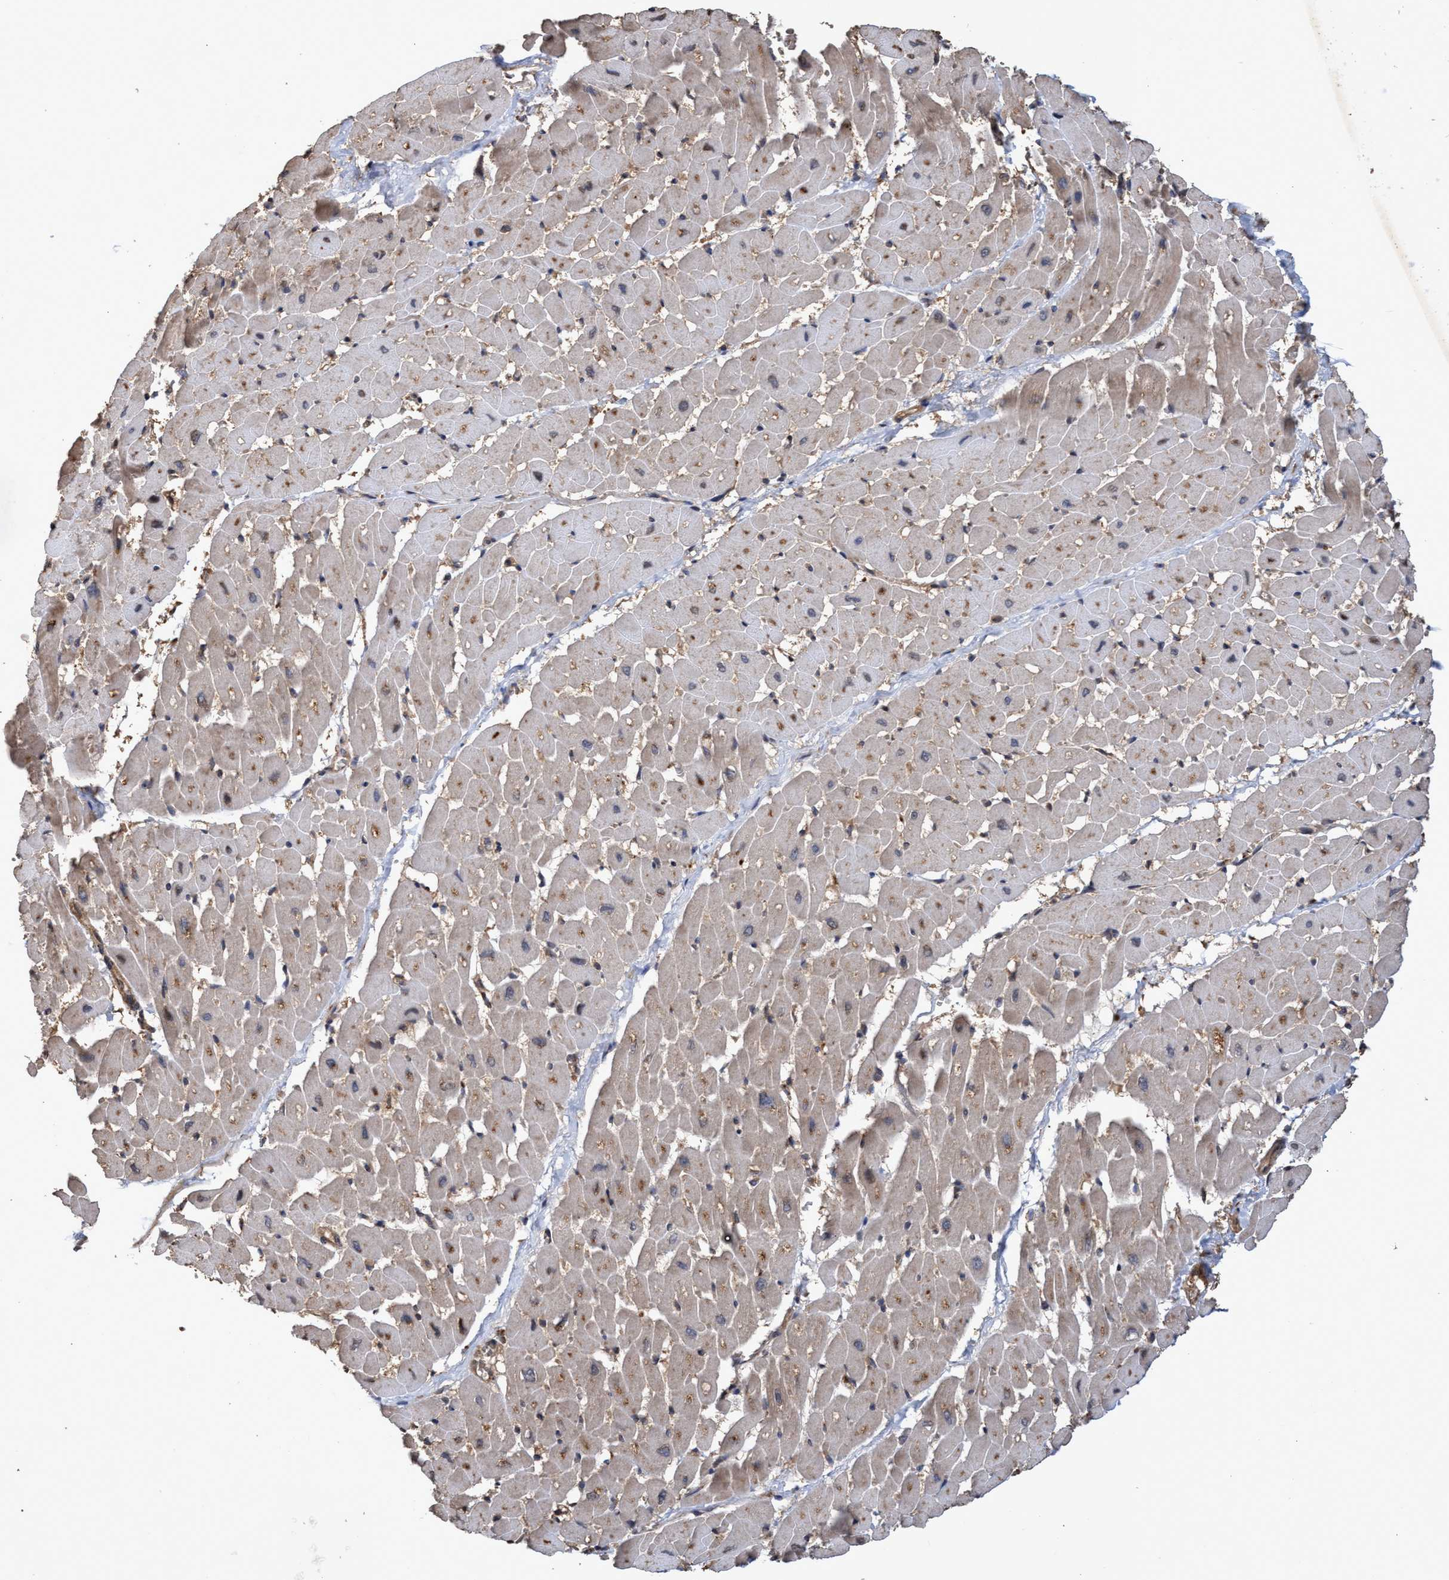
{"staining": {"intensity": "weak", "quantity": ">75%", "location": "cytoplasmic/membranous"}, "tissue": "heart muscle", "cell_type": "Cardiomyocytes", "image_type": "normal", "snomed": [{"axis": "morphology", "description": "Normal tissue, NOS"}, {"axis": "topography", "description": "Heart"}], "caption": "Protein expression analysis of unremarkable human heart muscle reveals weak cytoplasmic/membranous staining in about >75% of cardiomyocytes.", "gene": "CHMP6", "patient": {"sex": "male", "age": 45}}